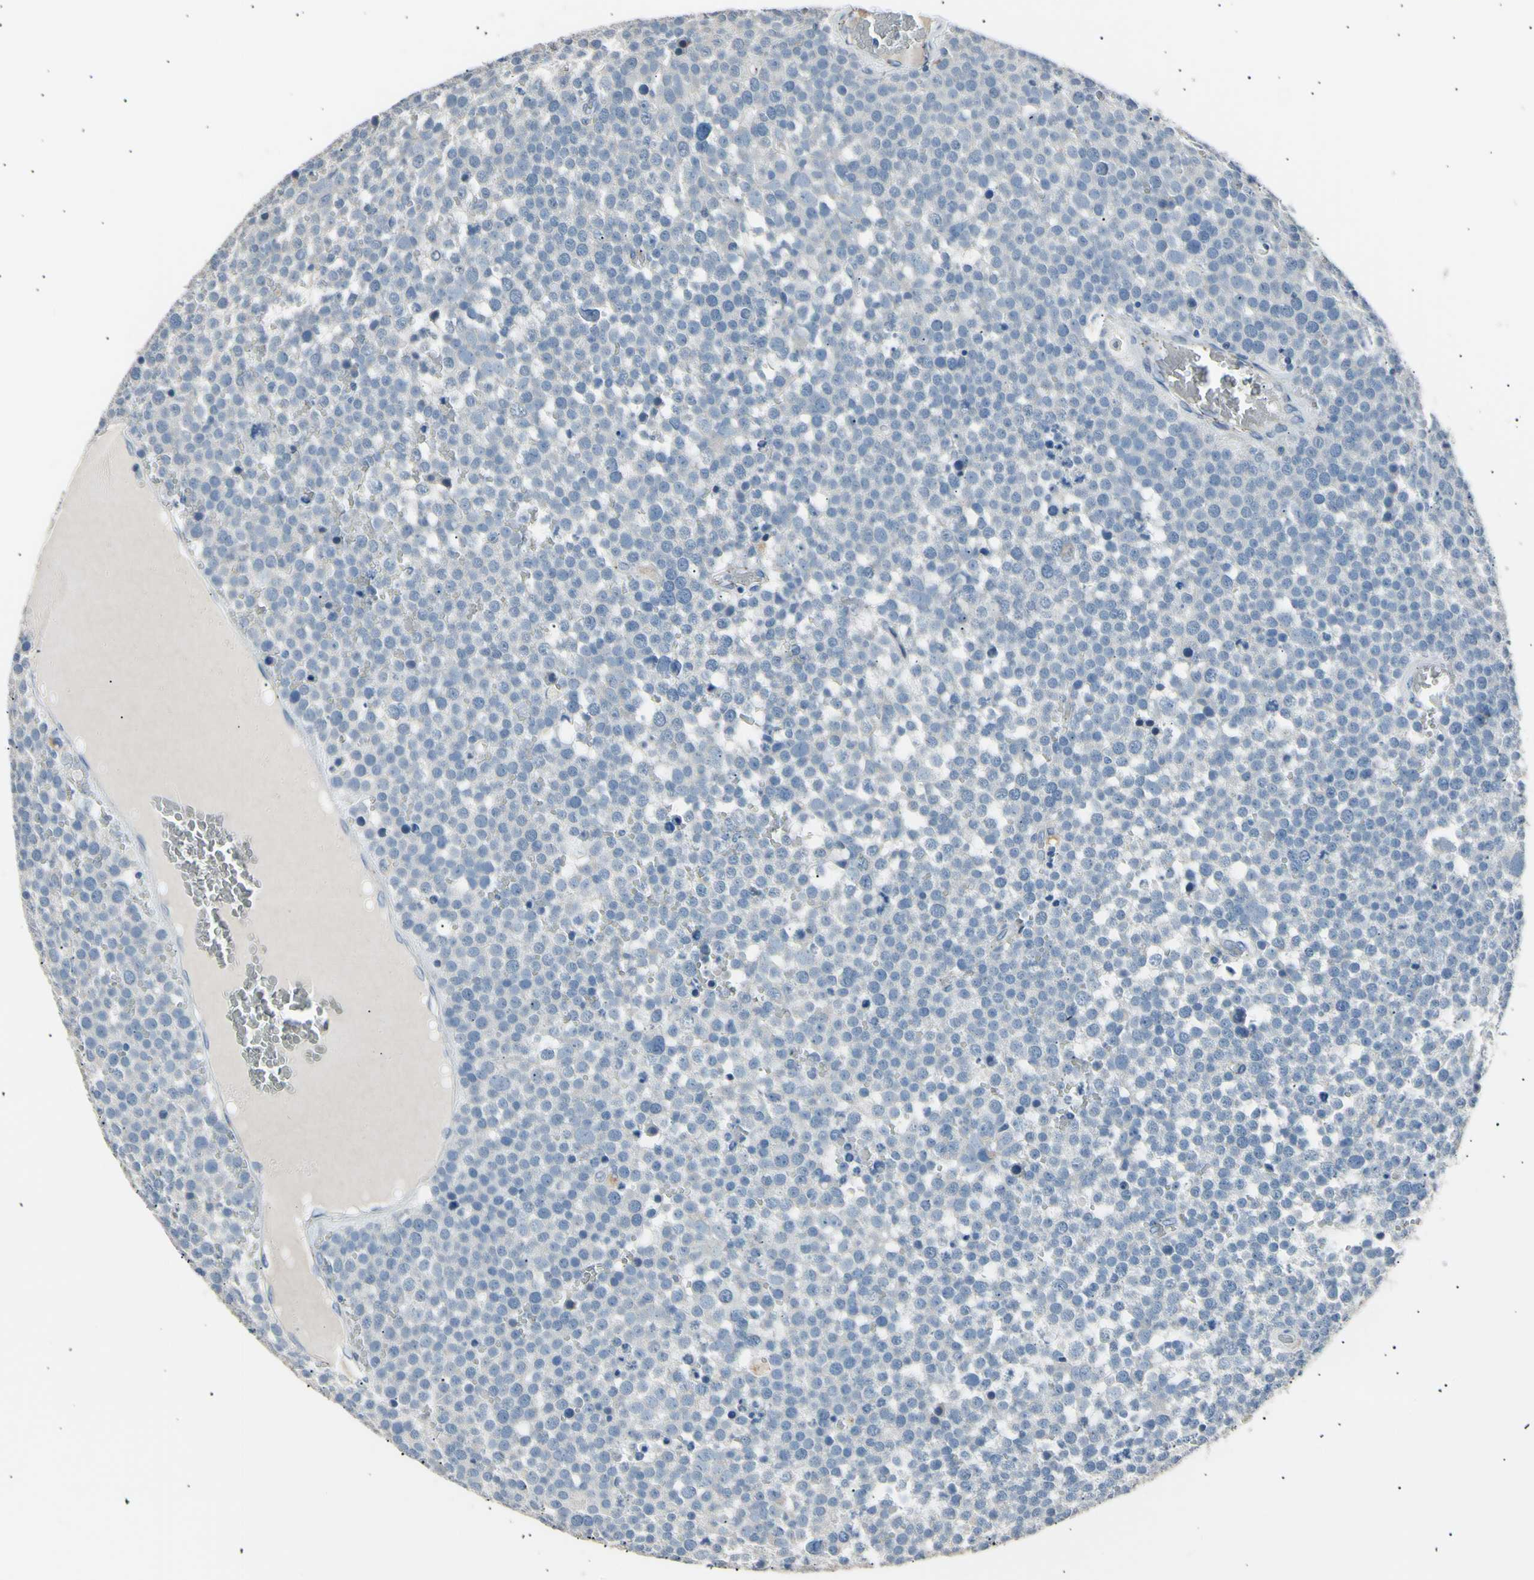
{"staining": {"intensity": "negative", "quantity": "none", "location": "none"}, "tissue": "testis cancer", "cell_type": "Tumor cells", "image_type": "cancer", "snomed": [{"axis": "morphology", "description": "Seminoma, NOS"}, {"axis": "topography", "description": "Testis"}], "caption": "The micrograph shows no significant positivity in tumor cells of testis seminoma.", "gene": "LDLR", "patient": {"sex": "male", "age": 71}}